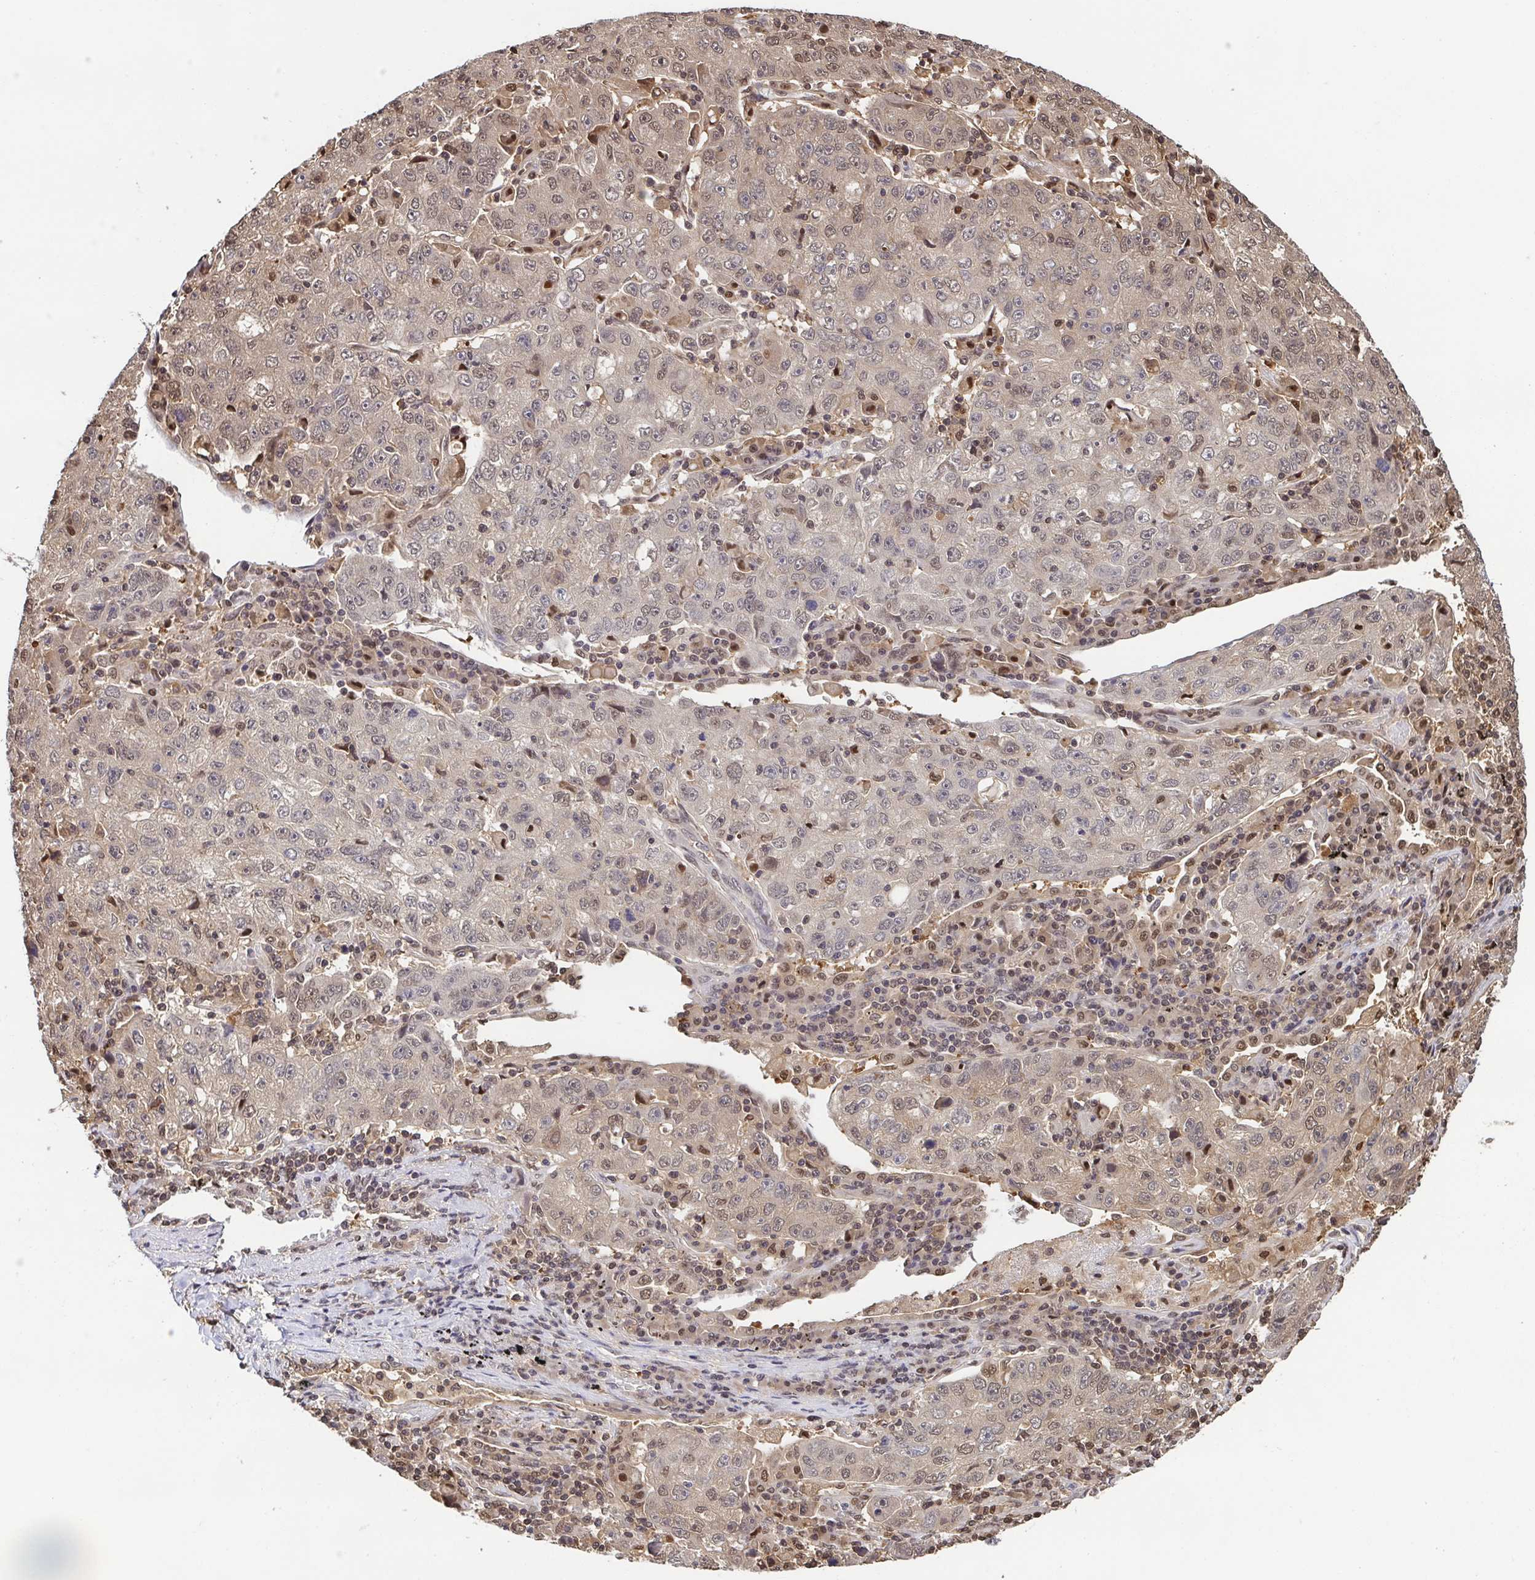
{"staining": {"intensity": "moderate", "quantity": "25%-75%", "location": "cytoplasmic/membranous,nuclear"}, "tissue": "lung cancer", "cell_type": "Tumor cells", "image_type": "cancer", "snomed": [{"axis": "morphology", "description": "Normal morphology"}, {"axis": "morphology", "description": "Adenocarcinoma, NOS"}, {"axis": "topography", "description": "Lymph node"}, {"axis": "topography", "description": "Lung"}], "caption": "Immunohistochemistry staining of lung cancer, which exhibits medium levels of moderate cytoplasmic/membranous and nuclear positivity in about 25%-75% of tumor cells indicating moderate cytoplasmic/membranous and nuclear protein positivity. The staining was performed using DAB (brown) for protein detection and nuclei were counterstained in hematoxylin (blue).", "gene": "PSMB9", "patient": {"sex": "female", "age": 57}}